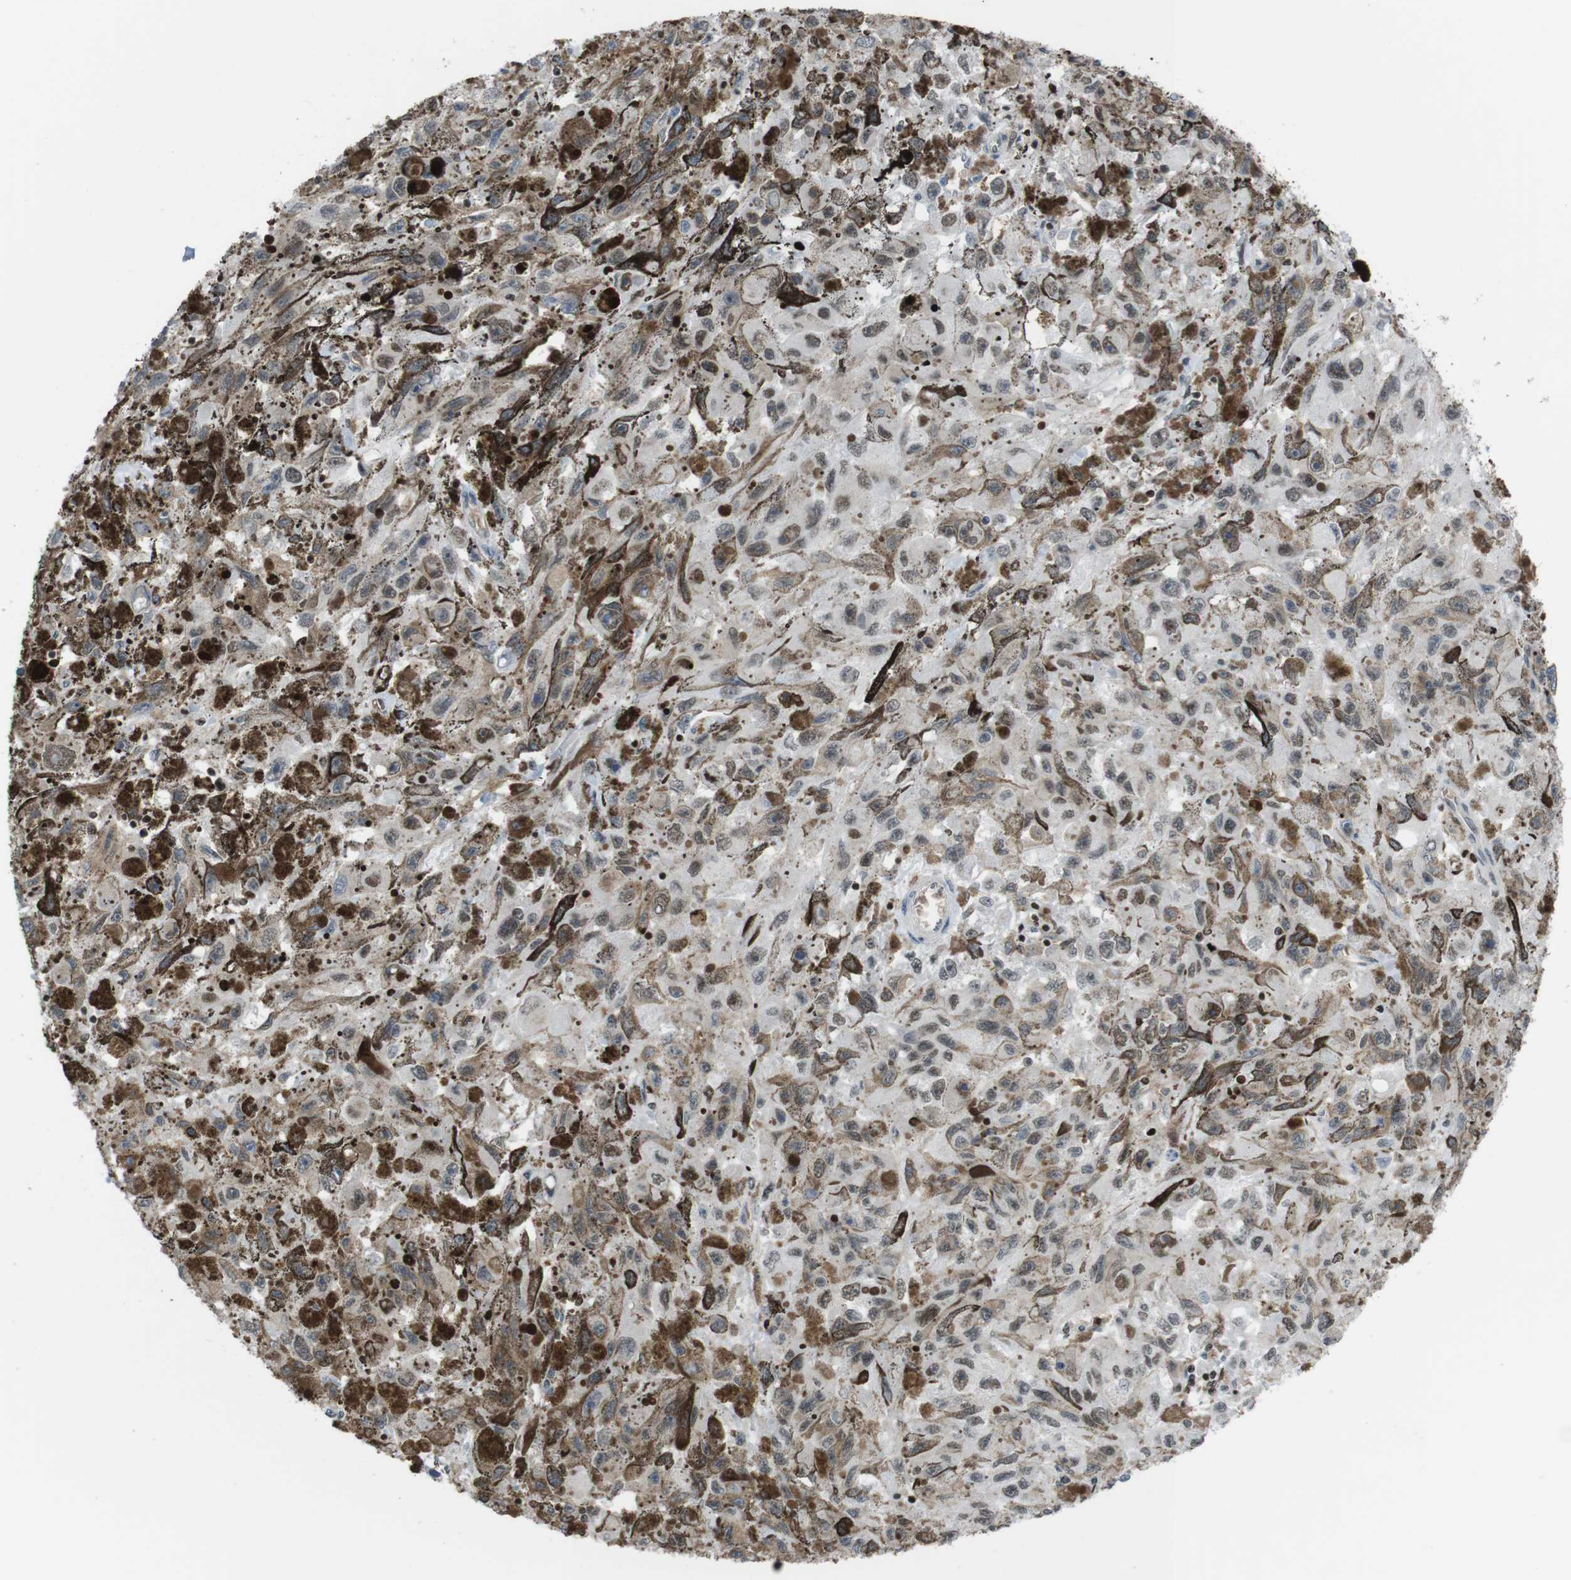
{"staining": {"intensity": "weak", "quantity": ">75%", "location": "cytoplasmic/membranous,nuclear"}, "tissue": "melanoma", "cell_type": "Tumor cells", "image_type": "cancer", "snomed": [{"axis": "morphology", "description": "Malignant melanoma, NOS"}, {"axis": "topography", "description": "Skin"}], "caption": "A low amount of weak cytoplasmic/membranous and nuclear staining is seen in approximately >75% of tumor cells in melanoma tissue. (IHC, brightfield microscopy, high magnification).", "gene": "SUB1", "patient": {"sex": "female", "age": 104}}